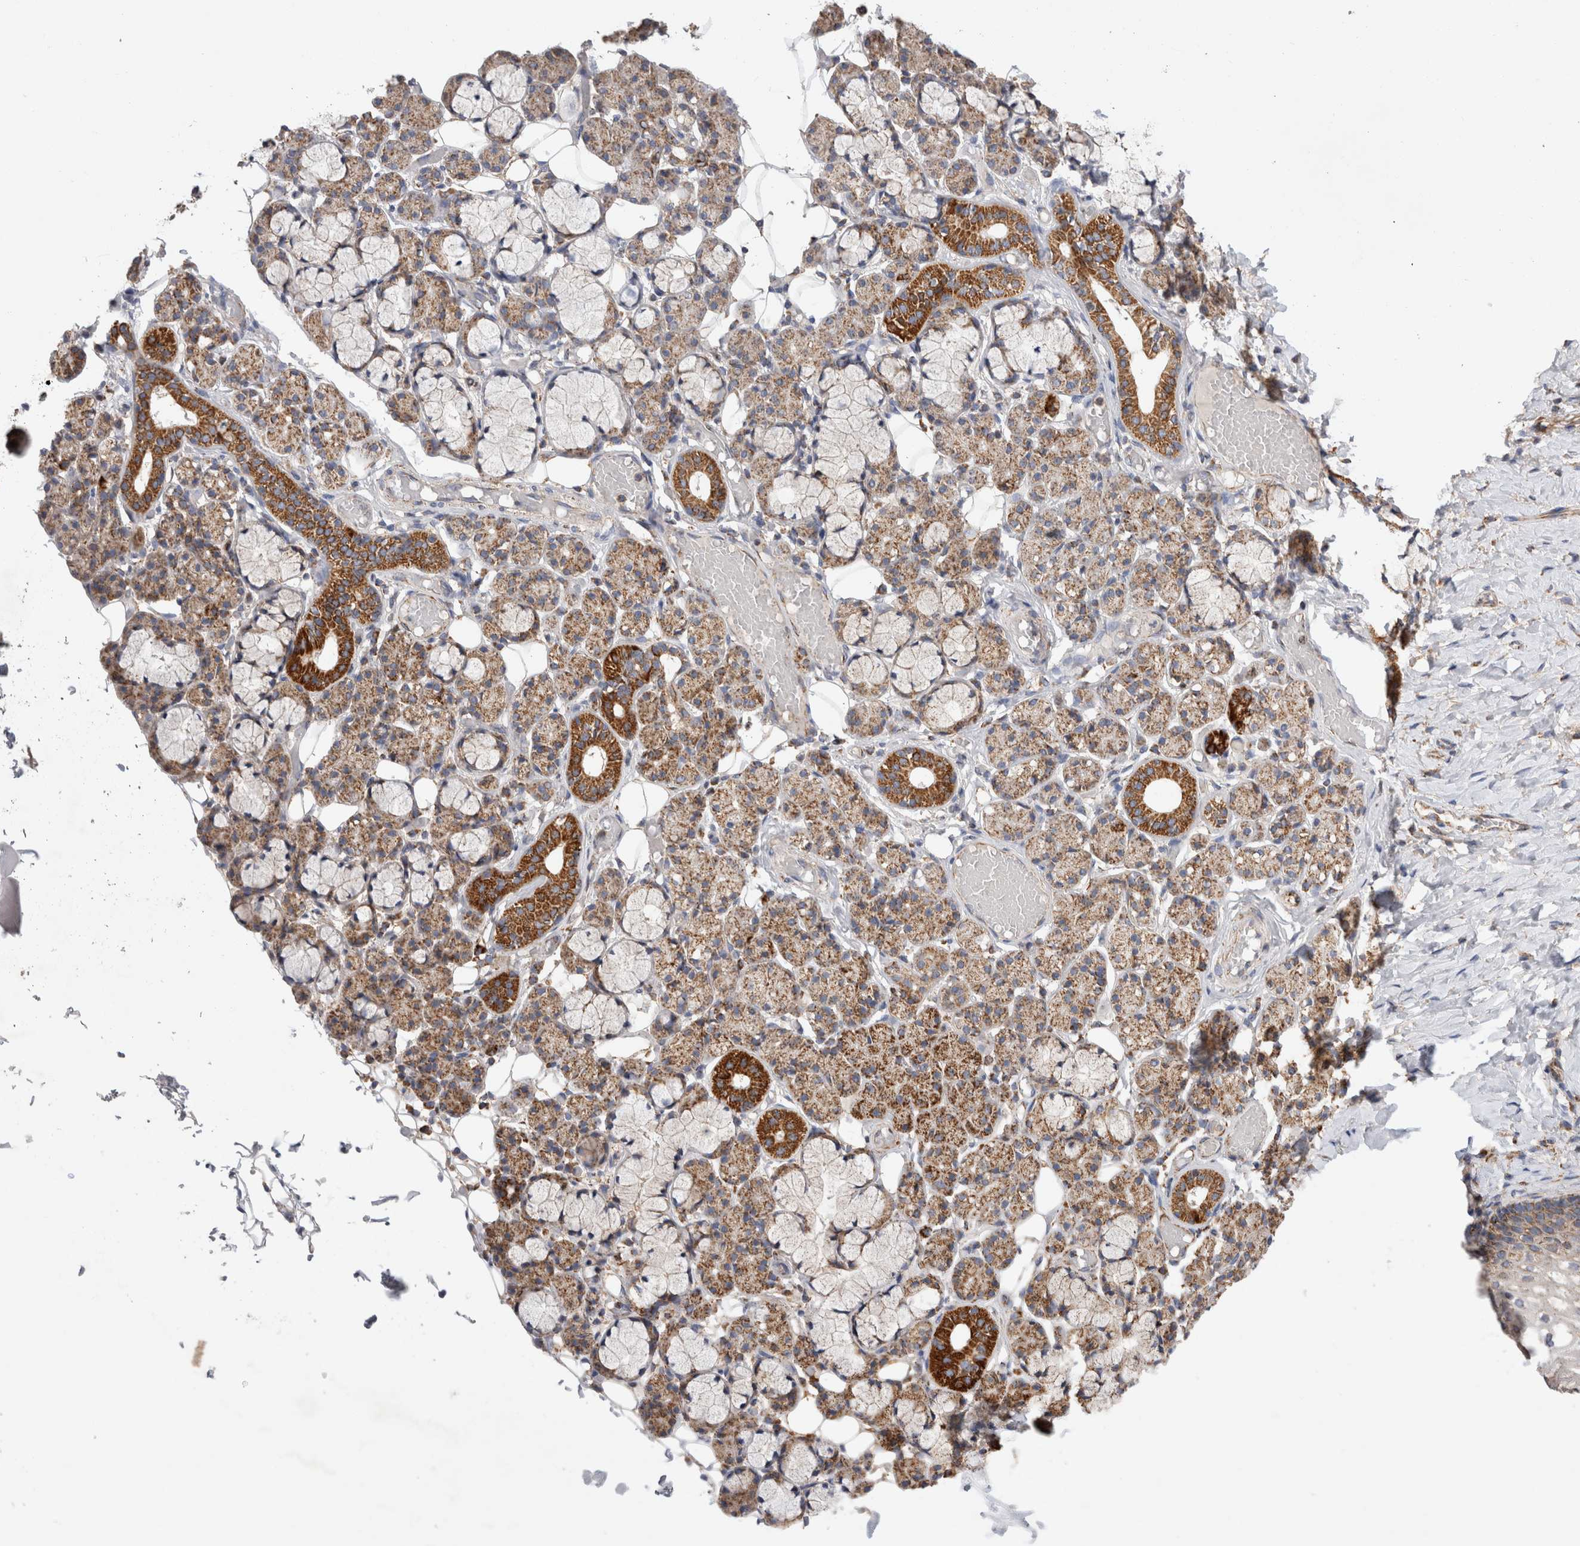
{"staining": {"intensity": "strong", "quantity": ">75%", "location": "cytoplasmic/membranous"}, "tissue": "salivary gland", "cell_type": "Glandular cells", "image_type": "normal", "snomed": [{"axis": "morphology", "description": "Normal tissue, NOS"}, {"axis": "topography", "description": "Salivary gland"}], "caption": "IHC (DAB) staining of unremarkable salivary gland reveals strong cytoplasmic/membranous protein staining in about >75% of glandular cells.", "gene": "IARS2", "patient": {"sex": "male", "age": 63}}